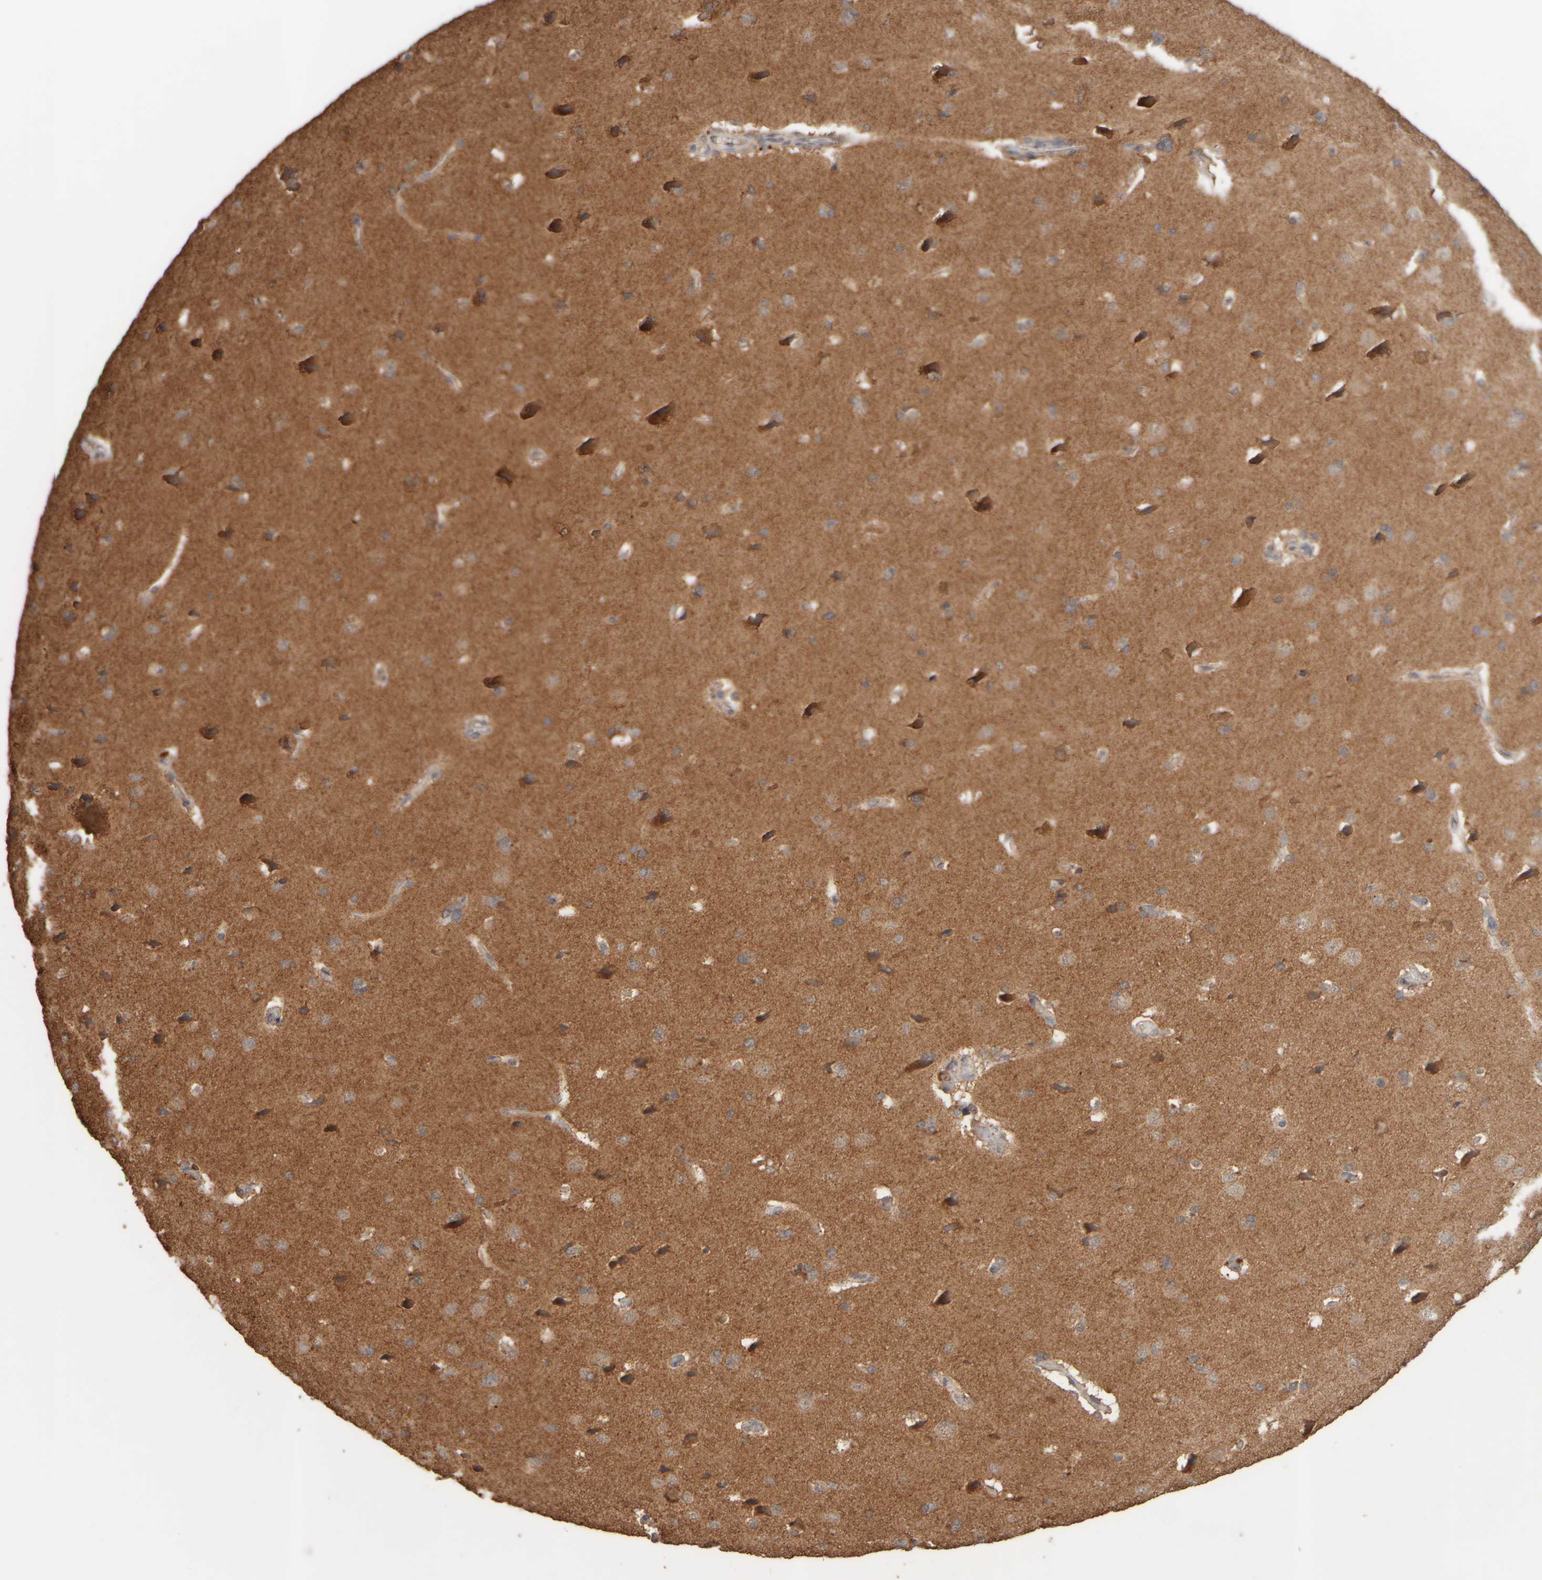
{"staining": {"intensity": "negative", "quantity": "none", "location": "none"}, "tissue": "cerebral cortex", "cell_type": "Endothelial cells", "image_type": "normal", "snomed": [{"axis": "morphology", "description": "Normal tissue, NOS"}, {"axis": "topography", "description": "Cerebral cortex"}], "caption": "A high-resolution histopathology image shows immunohistochemistry staining of normal cerebral cortex, which shows no significant staining in endothelial cells. (DAB (3,3'-diaminobenzidine) immunohistochemistry (IHC), high magnification).", "gene": "EIF2B3", "patient": {"sex": "male", "age": 62}}